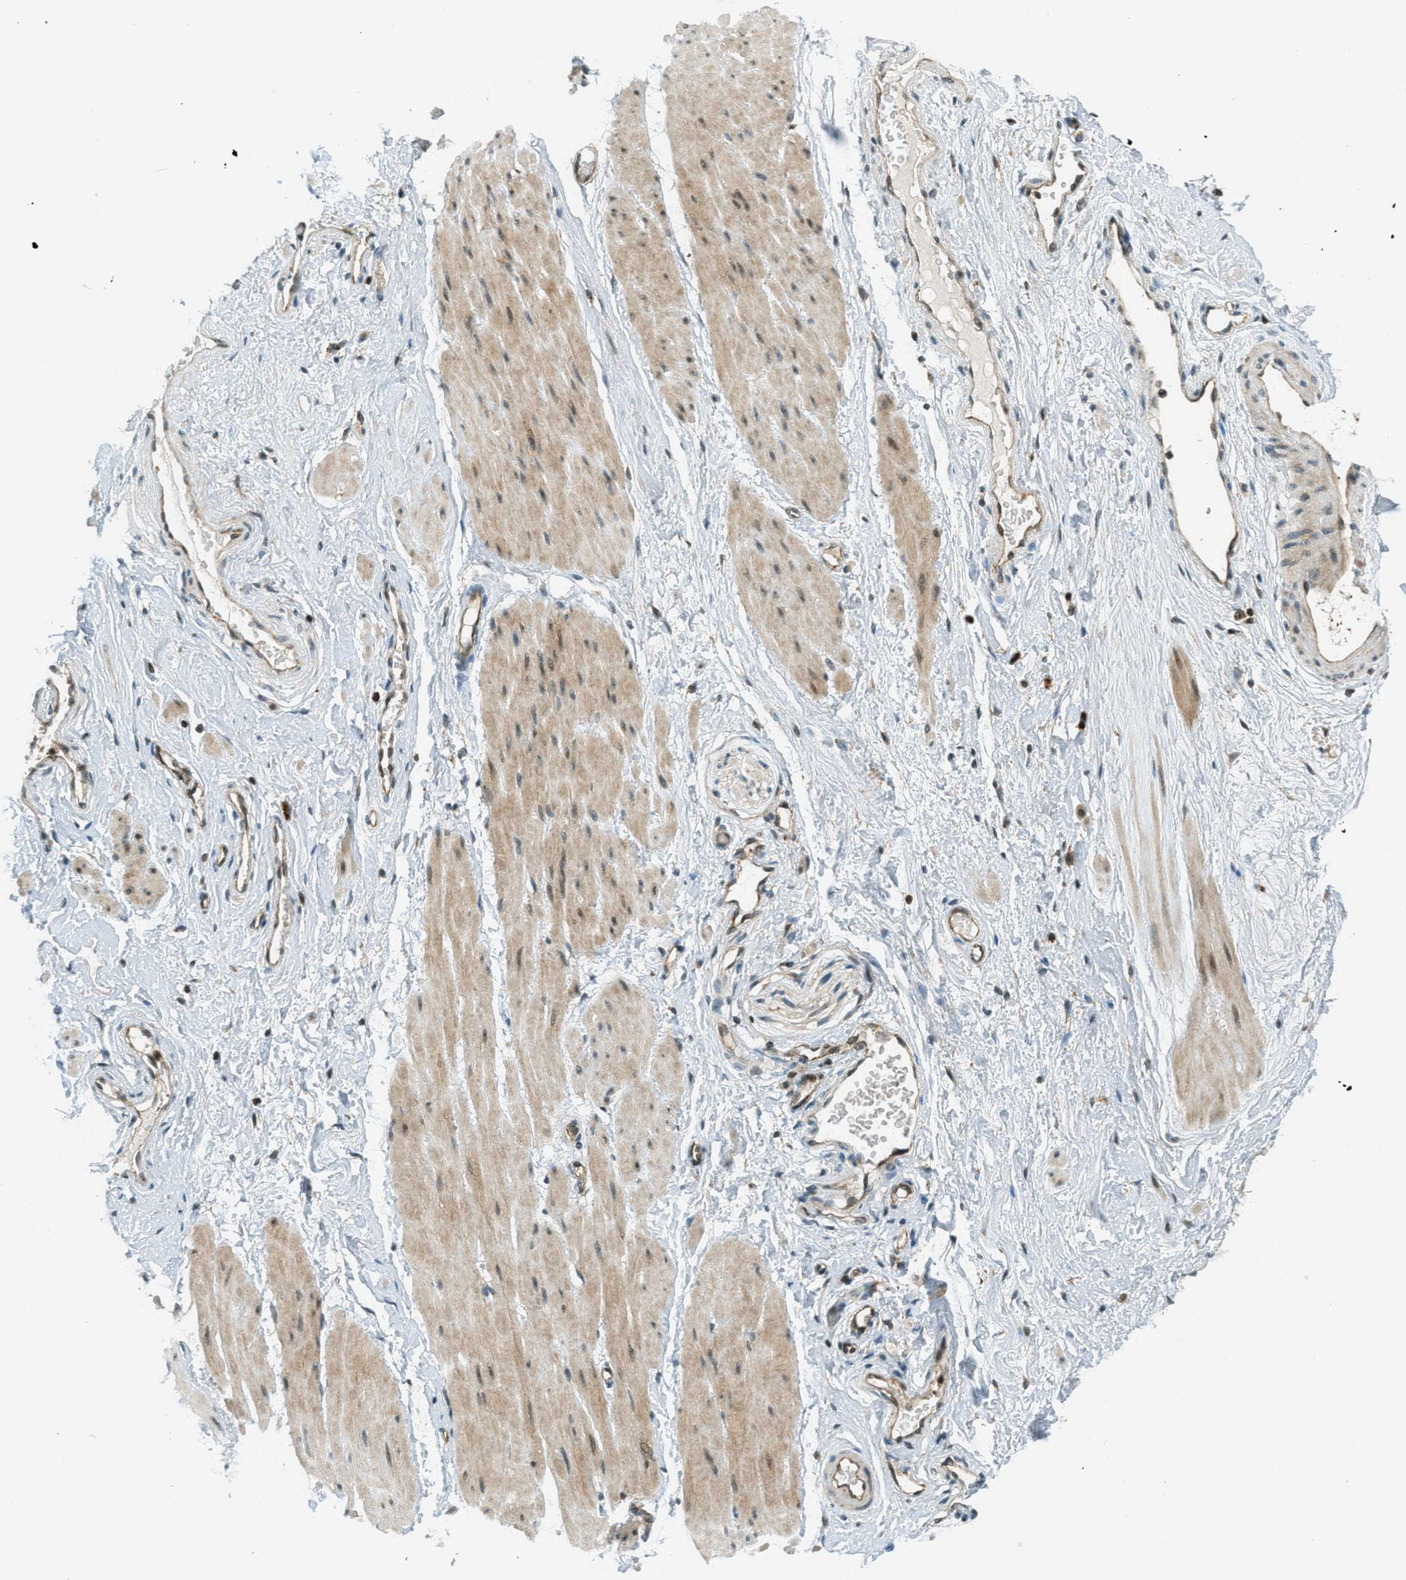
{"staining": {"intensity": "strong", "quantity": ">75%", "location": "cytoplasmic/membranous"}, "tissue": "adipose tissue", "cell_type": "Adipocytes", "image_type": "normal", "snomed": [{"axis": "morphology", "description": "Normal tissue, NOS"}, {"axis": "topography", "description": "Soft tissue"}, {"axis": "topography", "description": "Vascular tissue"}], "caption": "The image demonstrates immunohistochemical staining of normal adipose tissue. There is strong cytoplasmic/membranous staining is appreciated in approximately >75% of adipocytes.", "gene": "PTPN23", "patient": {"sex": "female", "age": 35}}